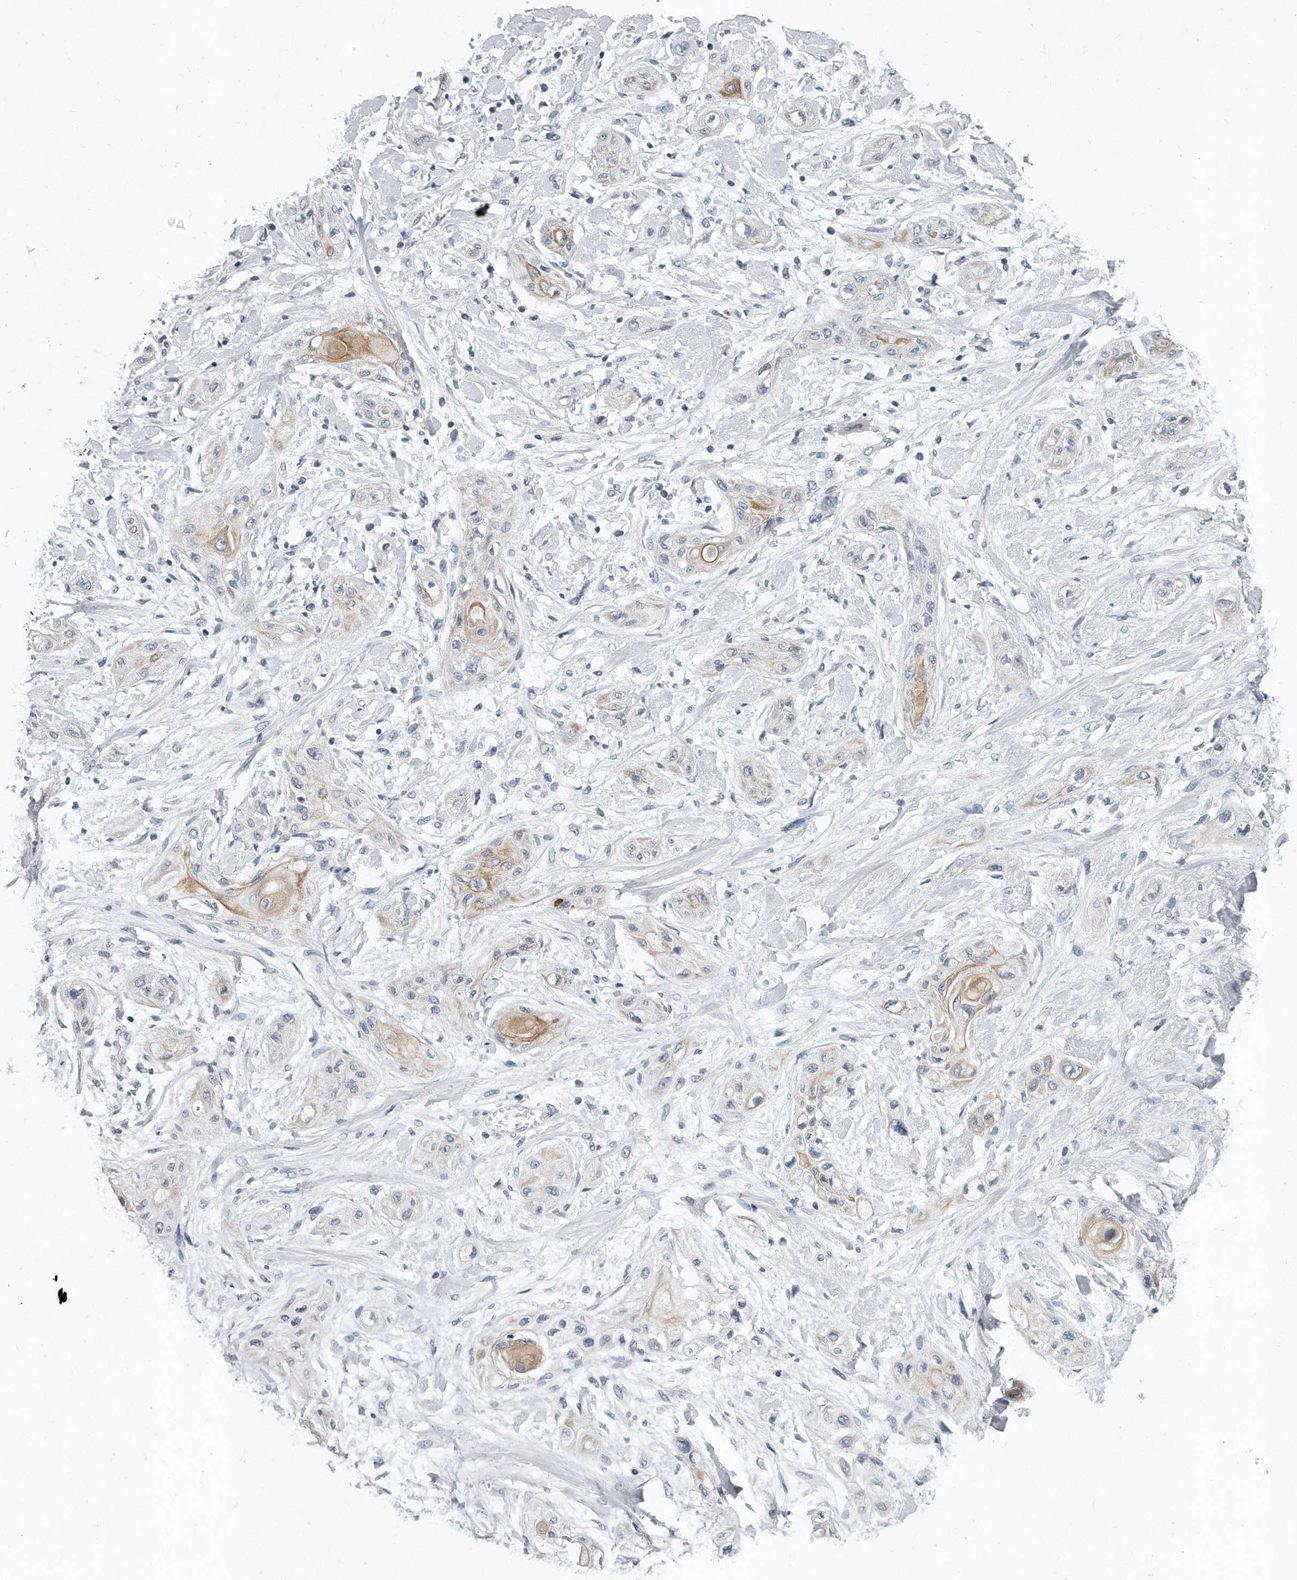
{"staining": {"intensity": "moderate", "quantity": "<25%", "location": "cytoplasmic/membranous"}, "tissue": "lung cancer", "cell_type": "Tumor cells", "image_type": "cancer", "snomed": [{"axis": "morphology", "description": "Squamous cell carcinoma, NOS"}, {"axis": "topography", "description": "Lung"}], "caption": "Lung squamous cell carcinoma stained with a protein marker shows moderate staining in tumor cells.", "gene": "KLHL7", "patient": {"sex": "female", "age": 47}}